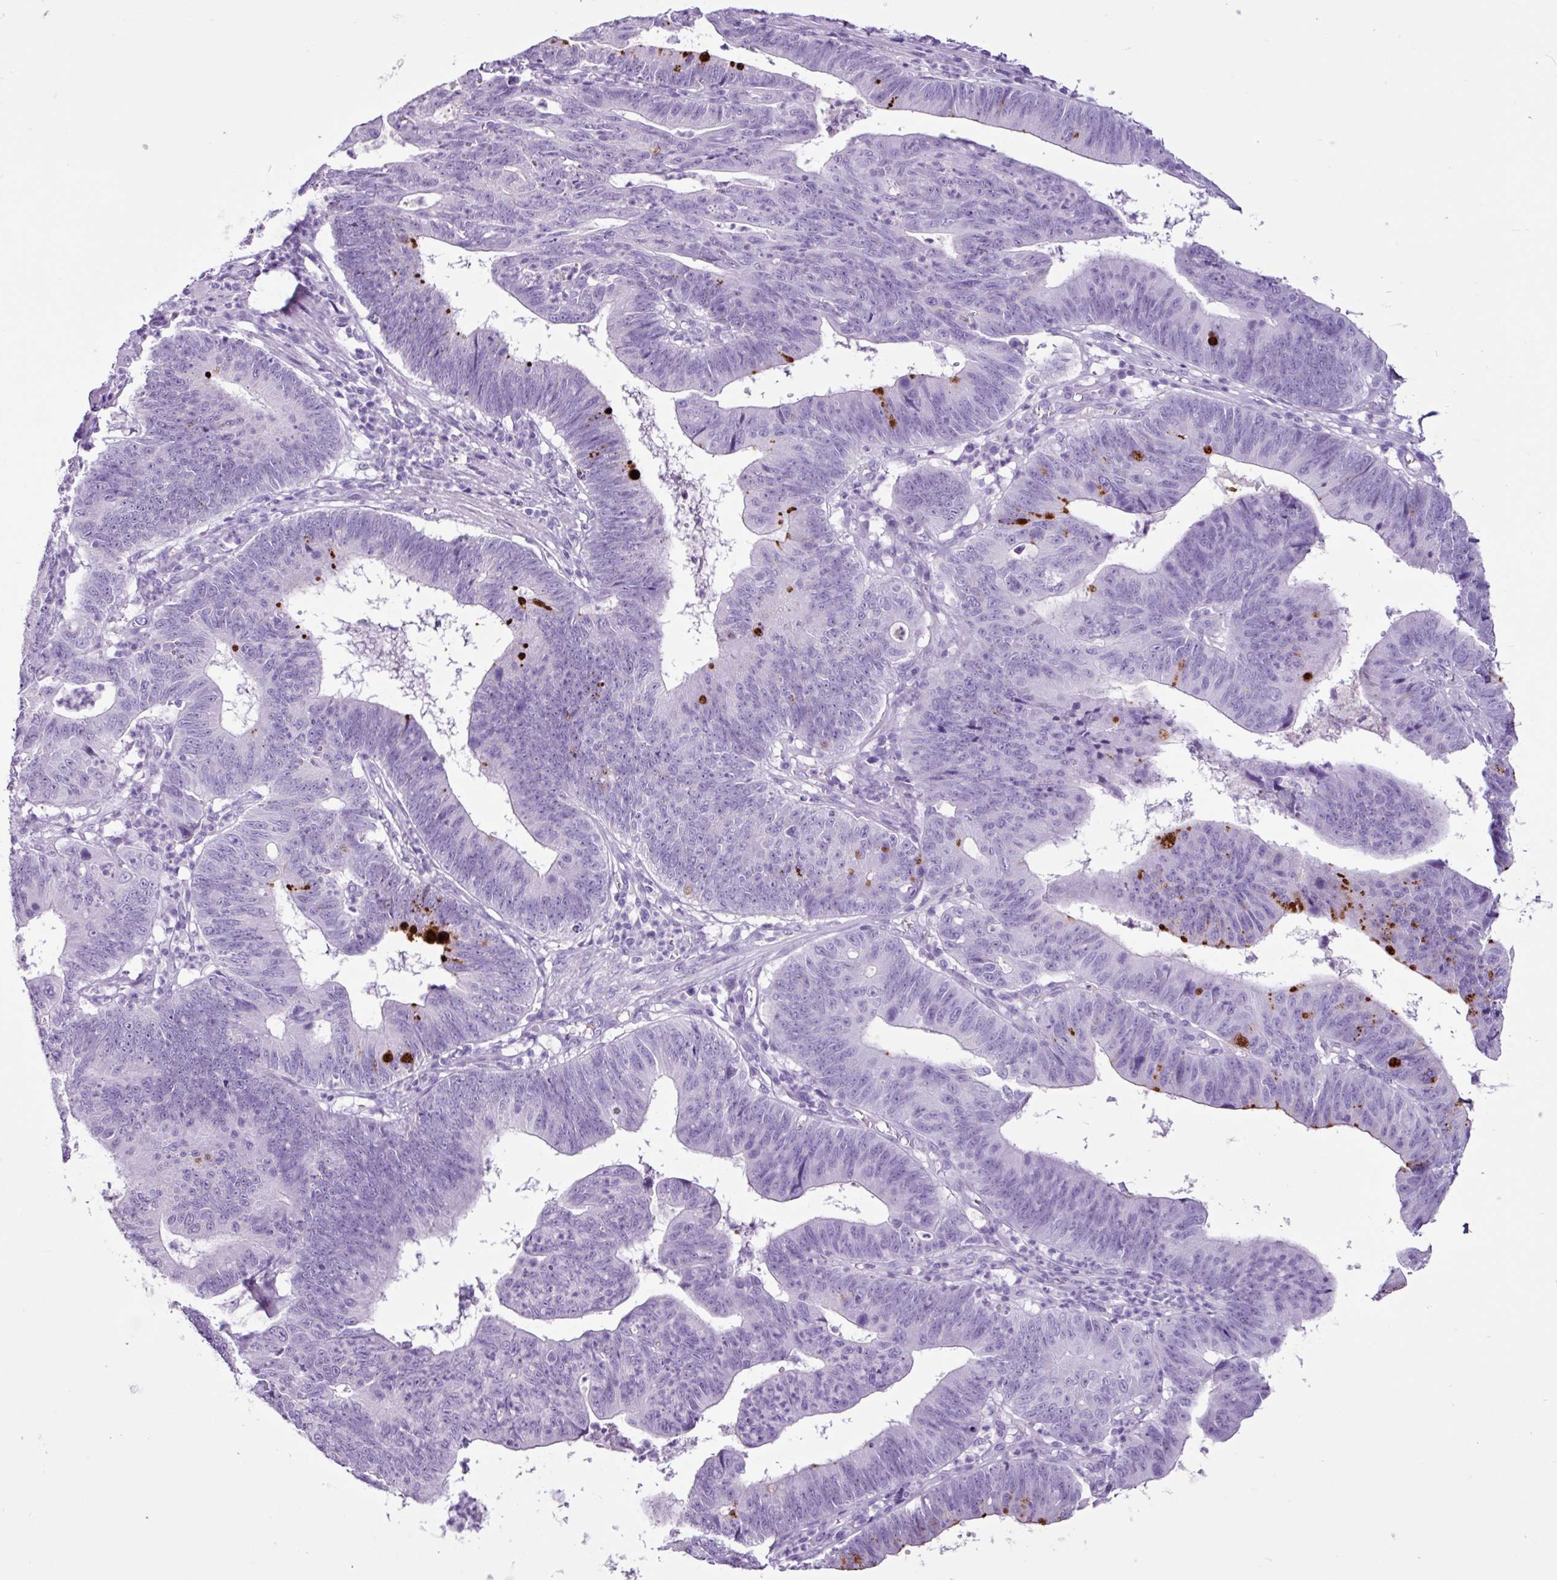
{"staining": {"intensity": "moderate", "quantity": "<25%", "location": "cytoplasmic/membranous"}, "tissue": "stomach cancer", "cell_type": "Tumor cells", "image_type": "cancer", "snomed": [{"axis": "morphology", "description": "Adenocarcinoma, NOS"}, {"axis": "topography", "description": "Stomach"}], "caption": "Human stomach adenocarcinoma stained with a brown dye exhibits moderate cytoplasmic/membranous positive positivity in approximately <25% of tumor cells.", "gene": "PGR", "patient": {"sex": "male", "age": 59}}